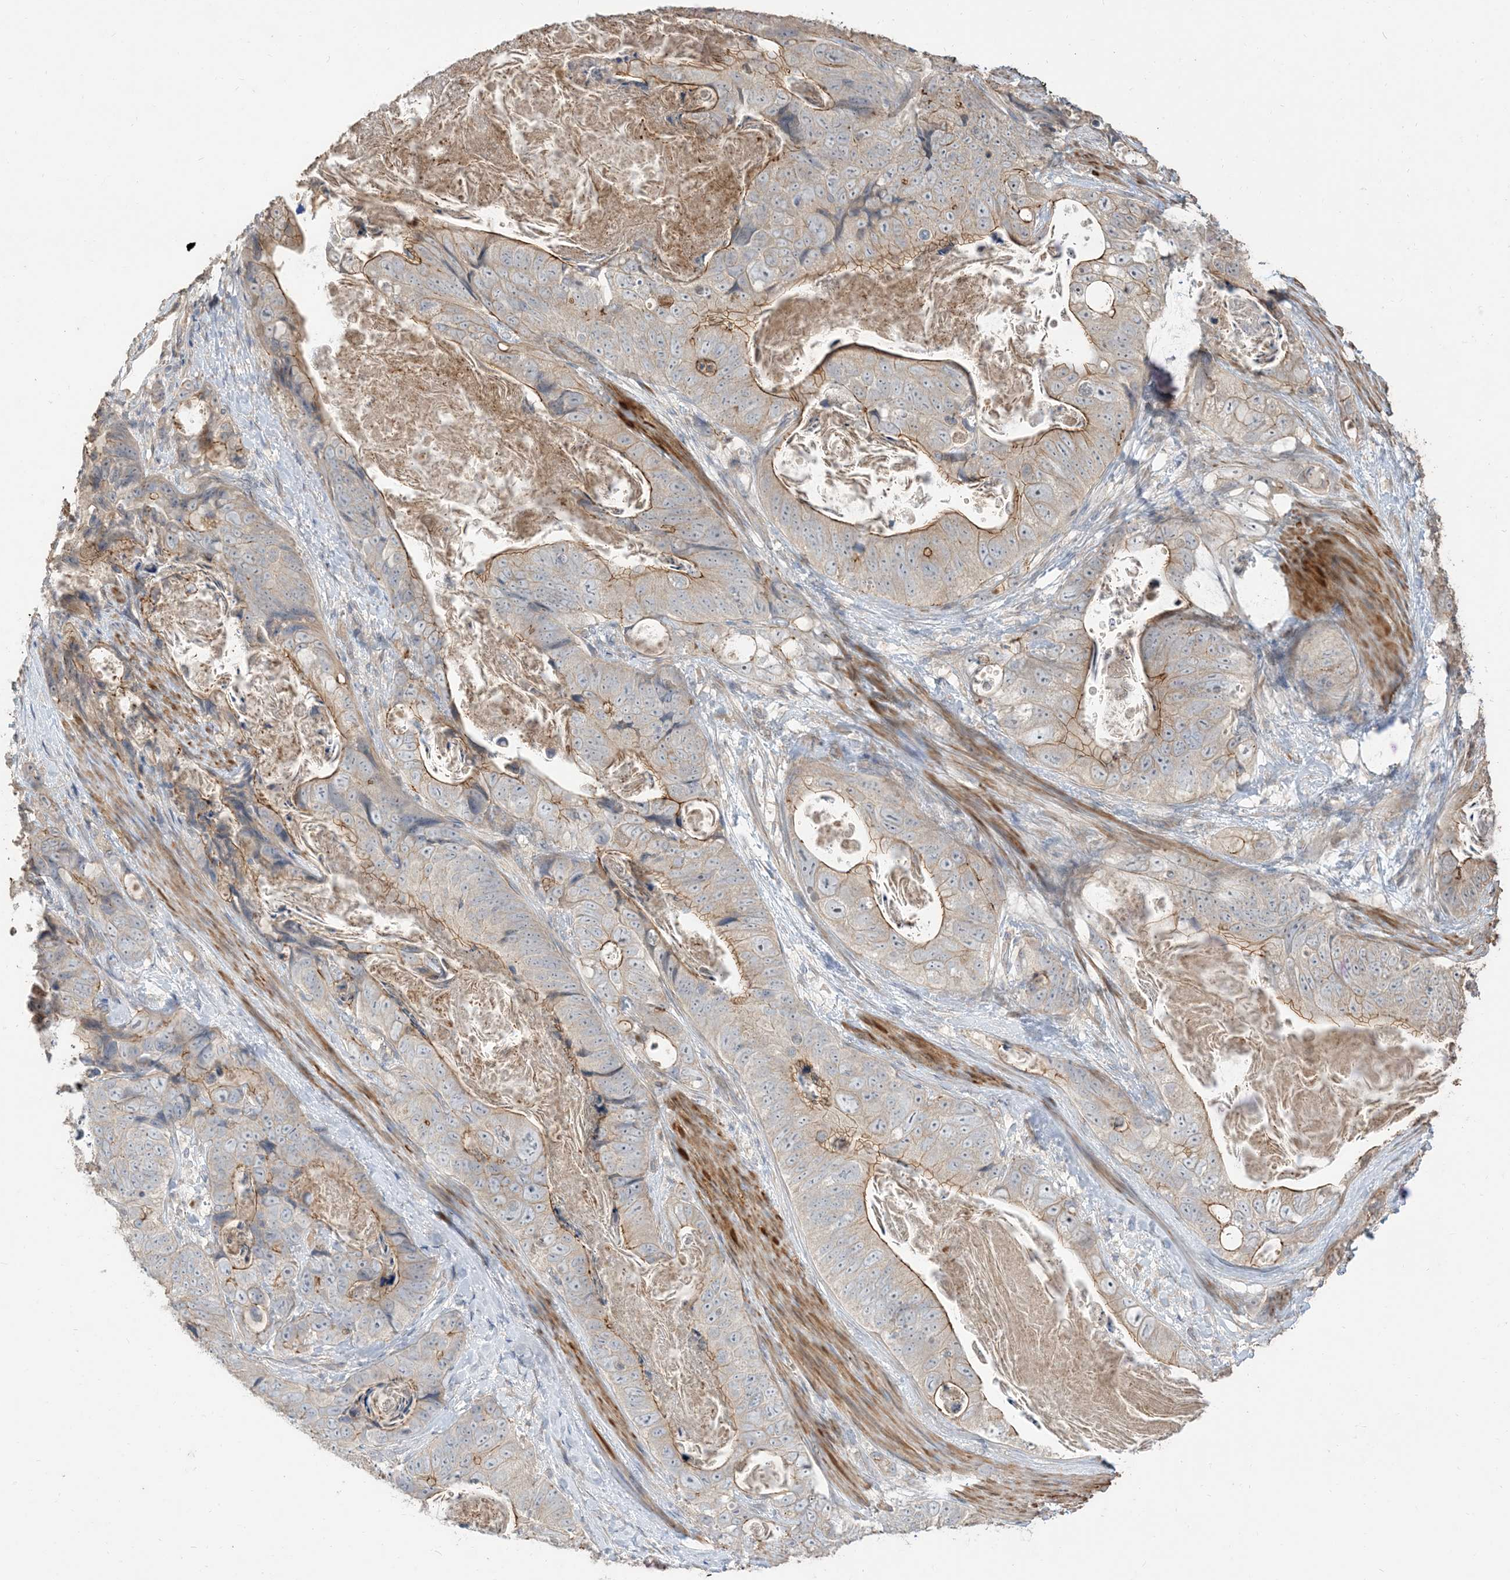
{"staining": {"intensity": "moderate", "quantity": "25%-75%", "location": "cytoplasmic/membranous"}, "tissue": "stomach cancer", "cell_type": "Tumor cells", "image_type": "cancer", "snomed": [{"axis": "morphology", "description": "Normal tissue, NOS"}, {"axis": "morphology", "description": "Adenocarcinoma, NOS"}, {"axis": "topography", "description": "Stomach"}], "caption": "Stomach cancer (adenocarcinoma) stained for a protein (brown) exhibits moderate cytoplasmic/membranous positive staining in approximately 25%-75% of tumor cells.", "gene": "RNF175", "patient": {"sex": "female", "age": 89}}